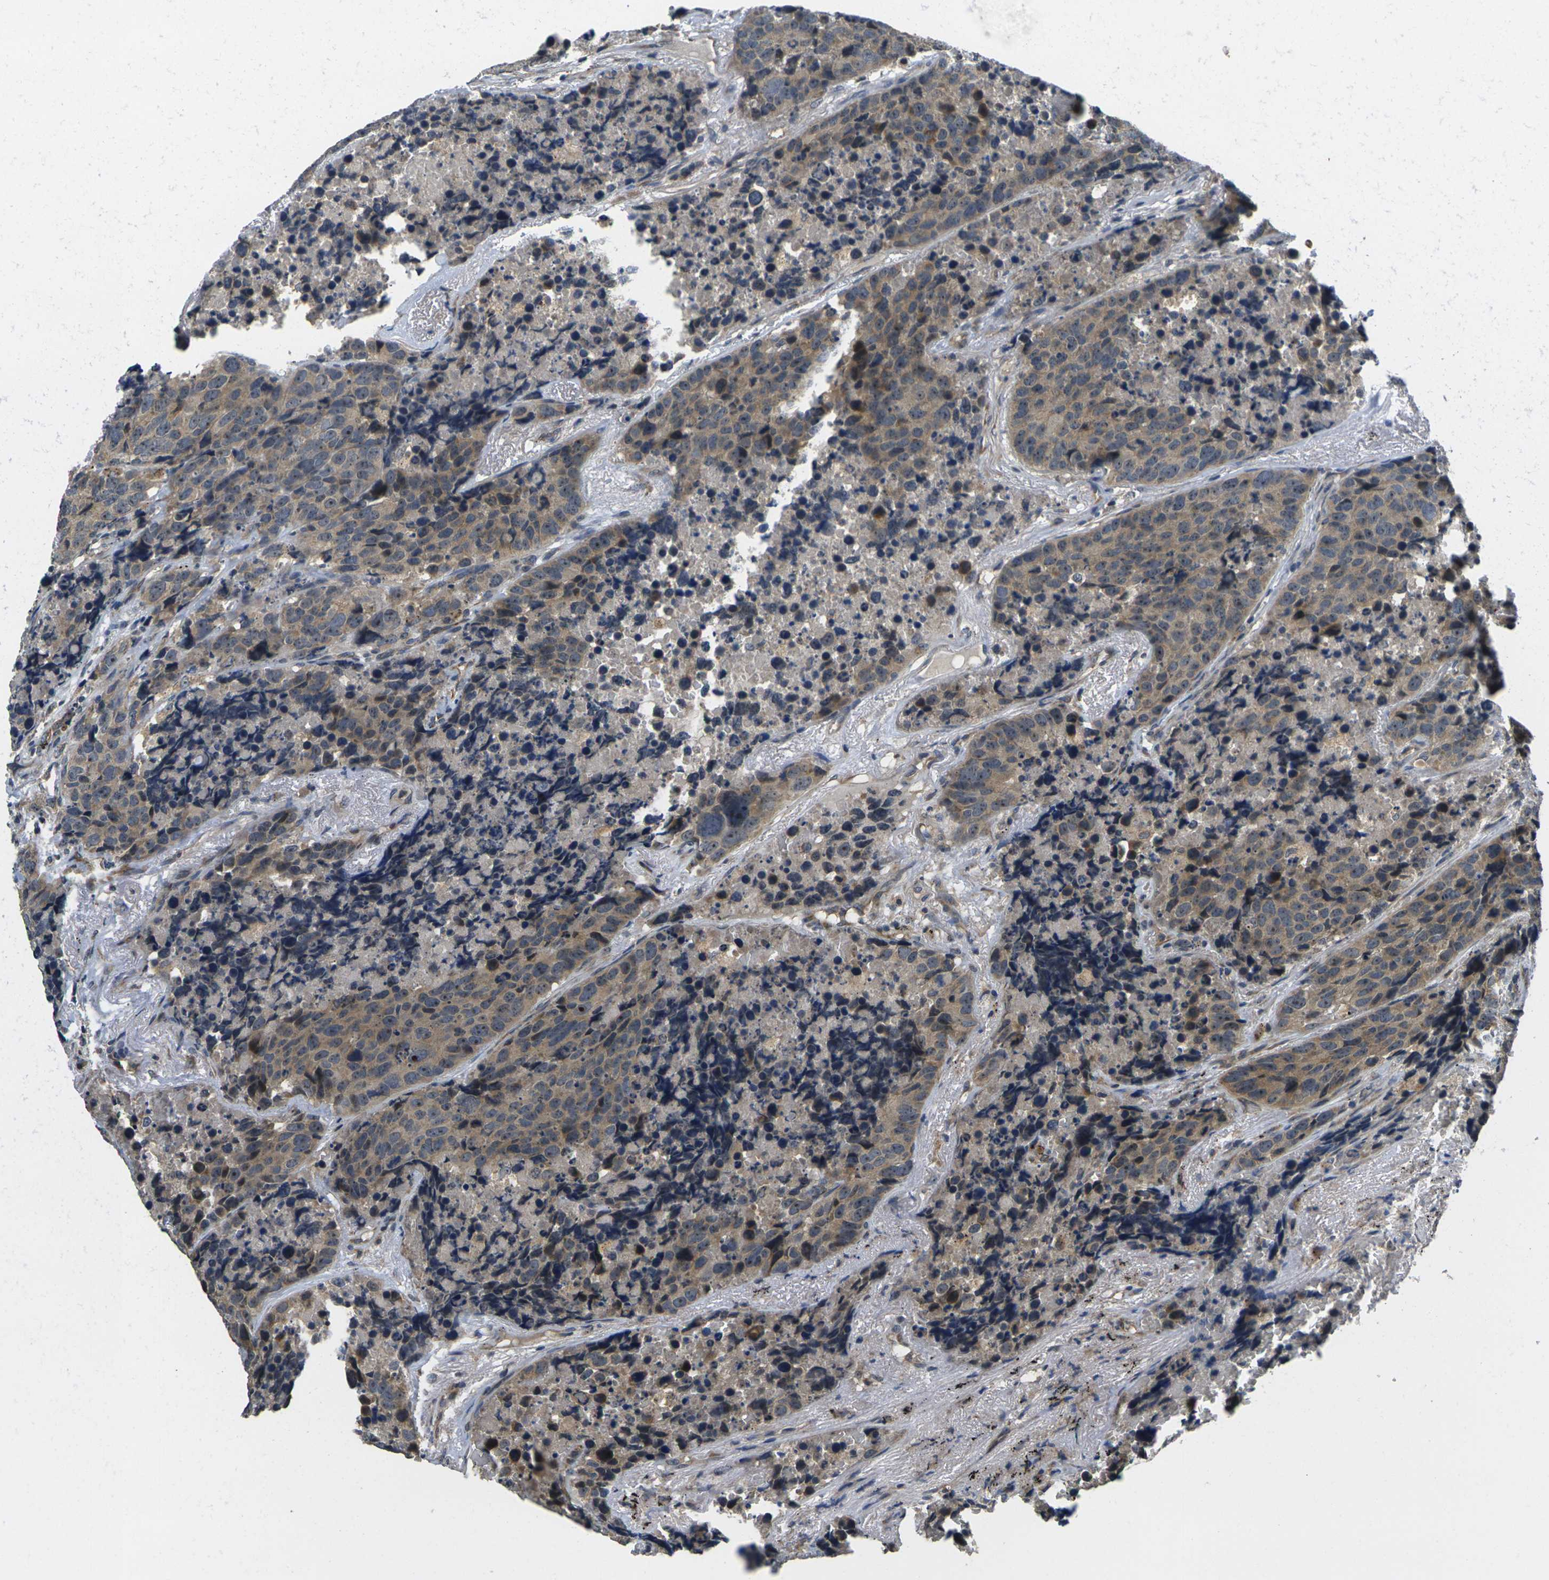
{"staining": {"intensity": "weak", "quantity": ">75%", "location": "cytoplasmic/membranous"}, "tissue": "carcinoid", "cell_type": "Tumor cells", "image_type": "cancer", "snomed": [{"axis": "morphology", "description": "Carcinoid, malignant, NOS"}, {"axis": "topography", "description": "Lung"}], "caption": "Immunohistochemical staining of malignant carcinoid exhibits low levels of weak cytoplasmic/membranous protein positivity in approximately >75% of tumor cells.", "gene": "MINAR2", "patient": {"sex": "male", "age": 60}}